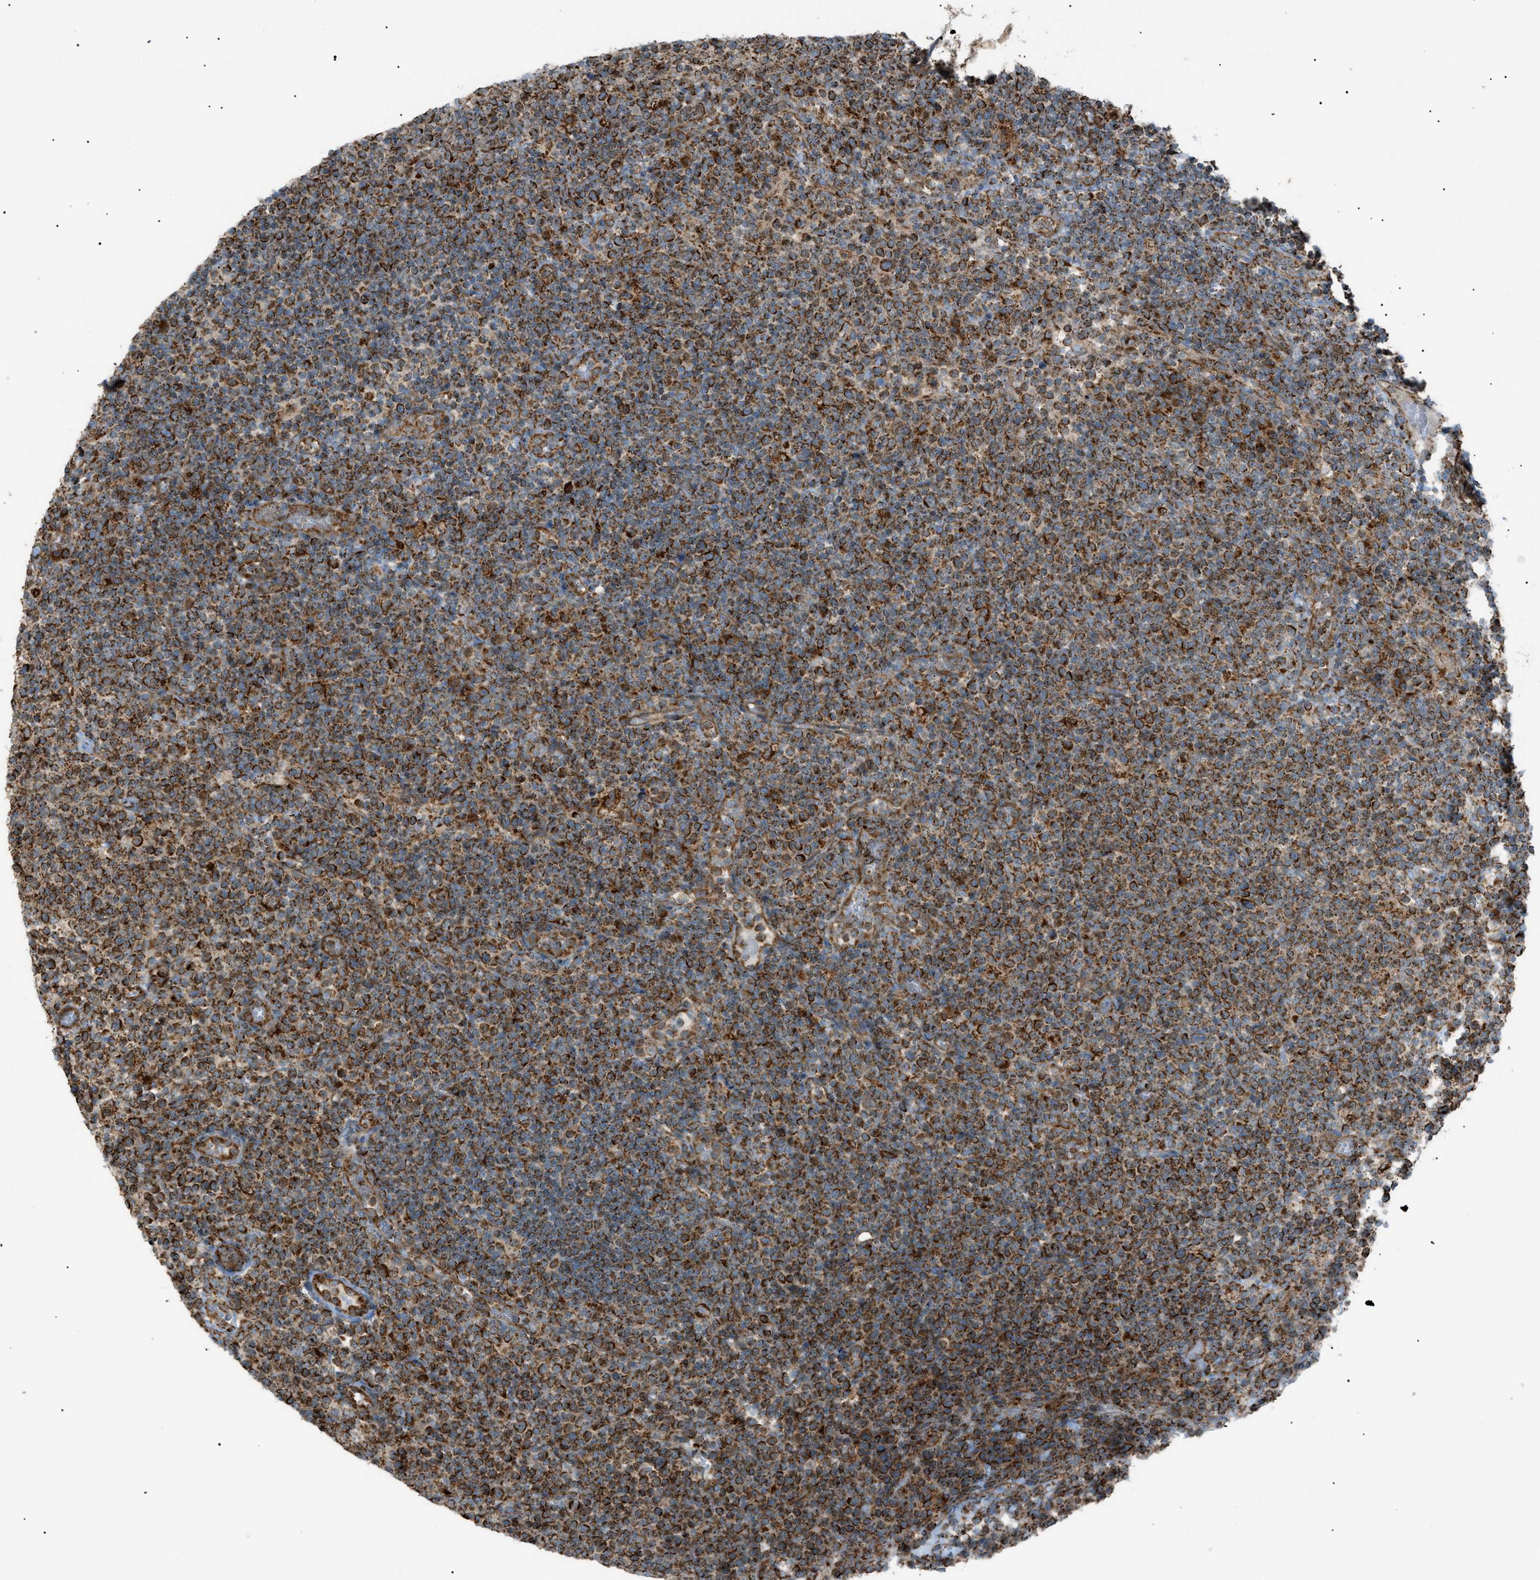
{"staining": {"intensity": "strong", "quantity": ">75%", "location": "cytoplasmic/membranous"}, "tissue": "lymphoma", "cell_type": "Tumor cells", "image_type": "cancer", "snomed": [{"axis": "morphology", "description": "Malignant lymphoma, non-Hodgkin's type, High grade"}, {"axis": "topography", "description": "Lymph node"}], "caption": "A micrograph of lymphoma stained for a protein shows strong cytoplasmic/membranous brown staining in tumor cells. (DAB = brown stain, brightfield microscopy at high magnification).", "gene": "C1GALT1C1", "patient": {"sex": "male", "age": 61}}